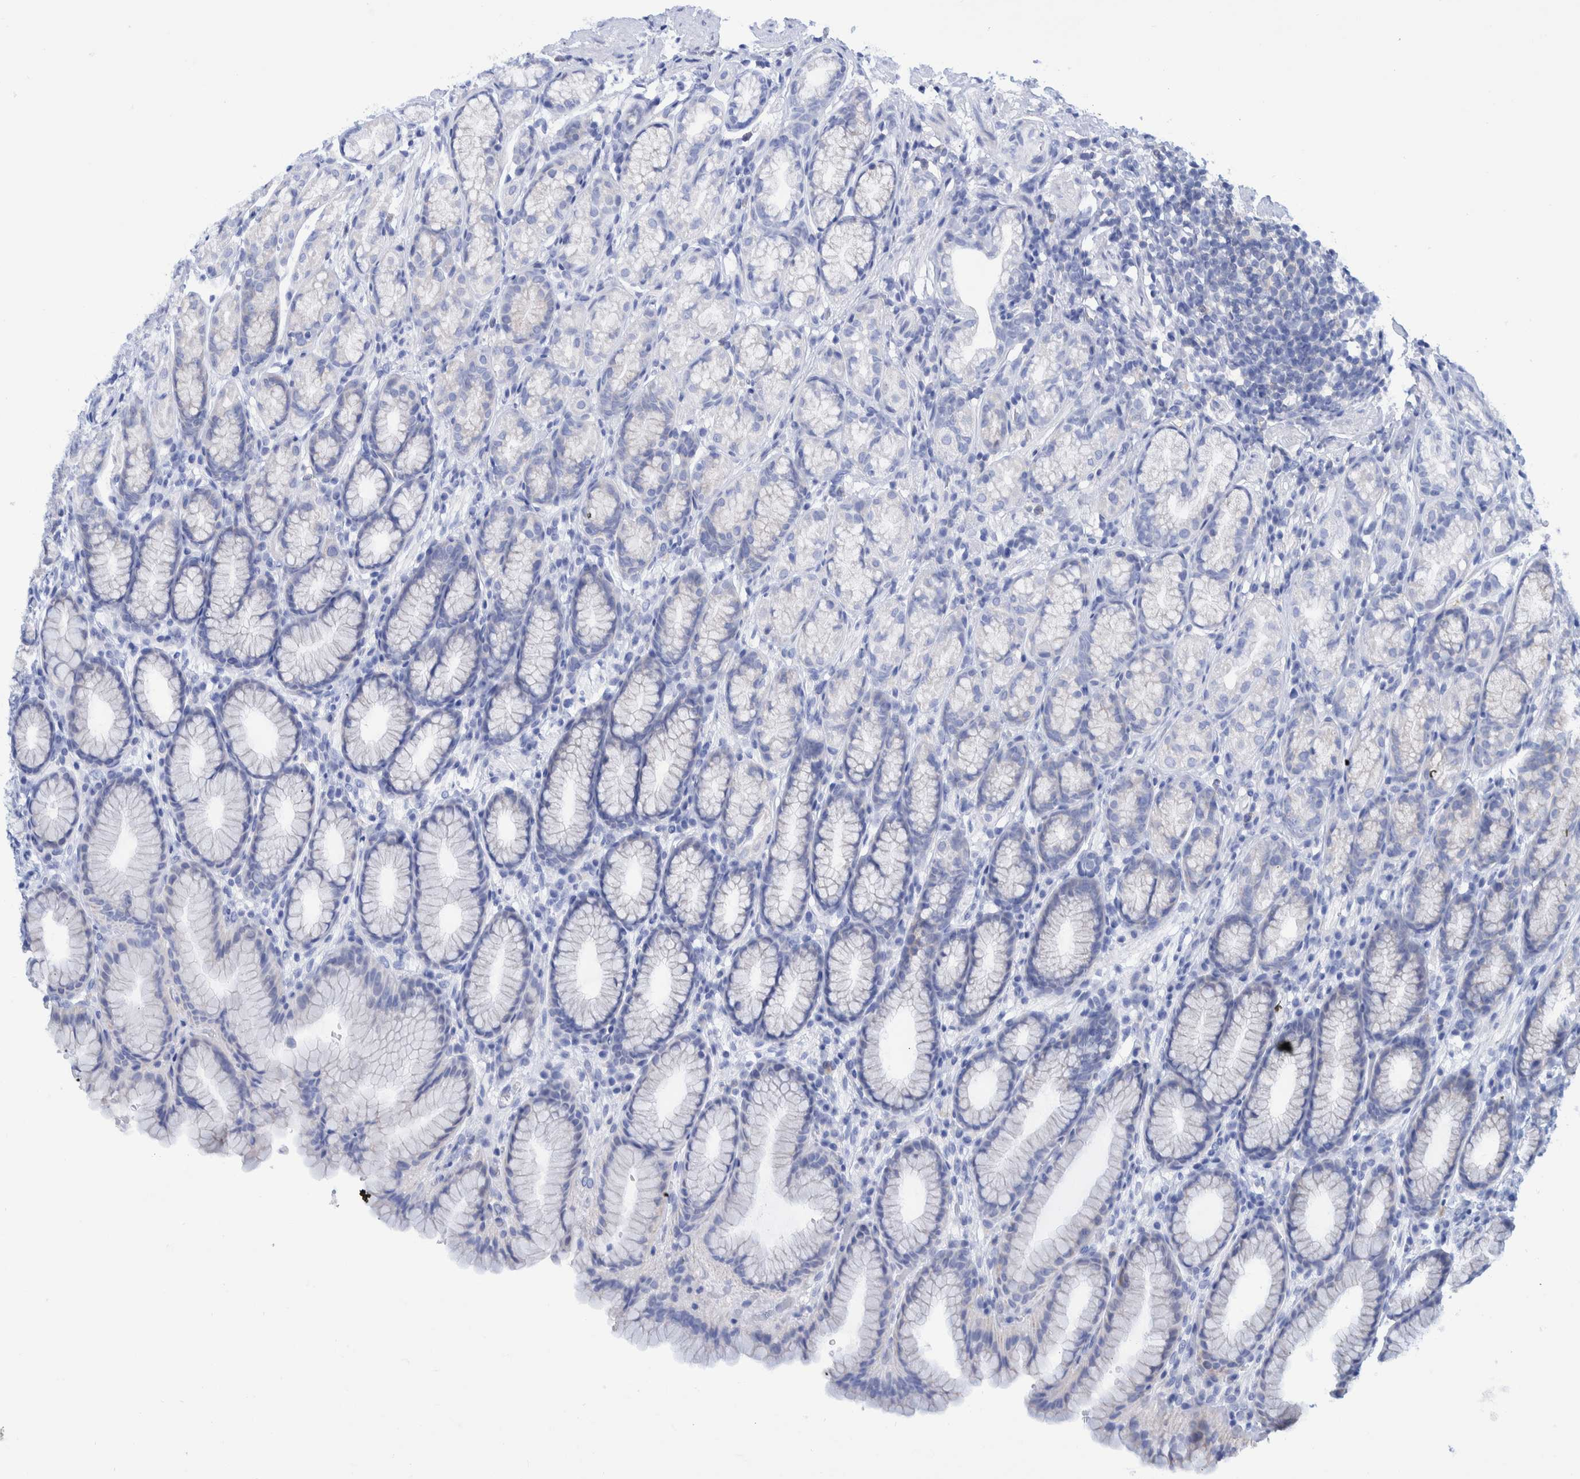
{"staining": {"intensity": "negative", "quantity": "none", "location": "none"}, "tissue": "stomach", "cell_type": "Glandular cells", "image_type": "normal", "snomed": [{"axis": "morphology", "description": "Normal tissue, NOS"}, {"axis": "topography", "description": "Stomach"}], "caption": "Photomicrograph shows no significant protein staining in glandular cells of normal stomach. (Brightfield microscopy of DAB (3,3'-diaminobenzidine) IHC at high magnification).", "gene": "KRT14", "patient": {"sex": "male", "age": 42}}